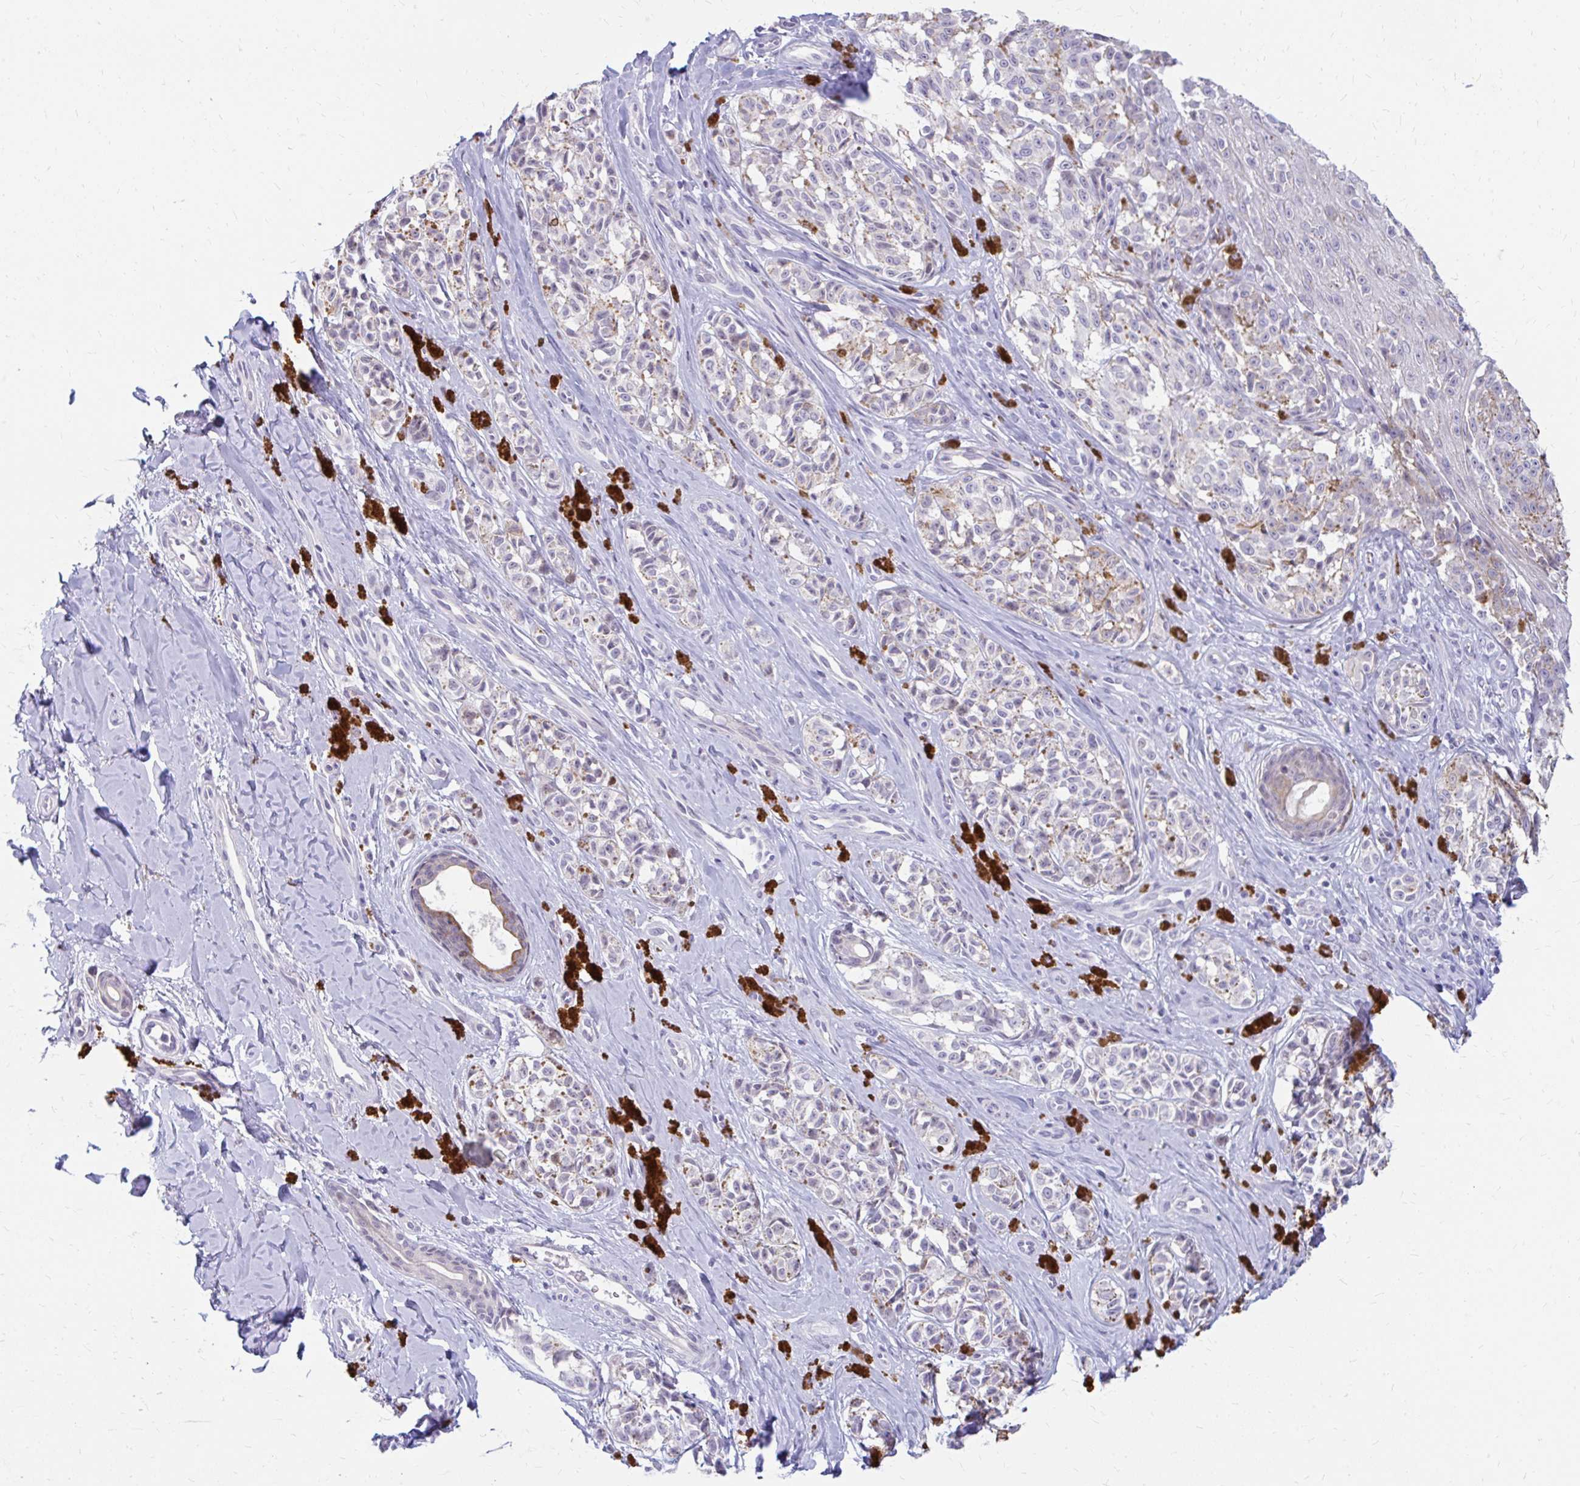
{"staining": {"intensity": "negative", "quantity": "none", "location": "none"}, "tissue": "melanoma", "cell_type": "Tumor cells", "image_type": "cancer", "snomed": [{"axis": "morphology", "description": "Malignant melanoma, NOS"}, {"axis": "topography", "description": "Skin"}], "caption": "IHC micrograph of human melanoma stained for a protein (brown), which shows no staining in tumor cells.", "gene": "RGS16", "patient": {"sex": "female", "age": 65}}